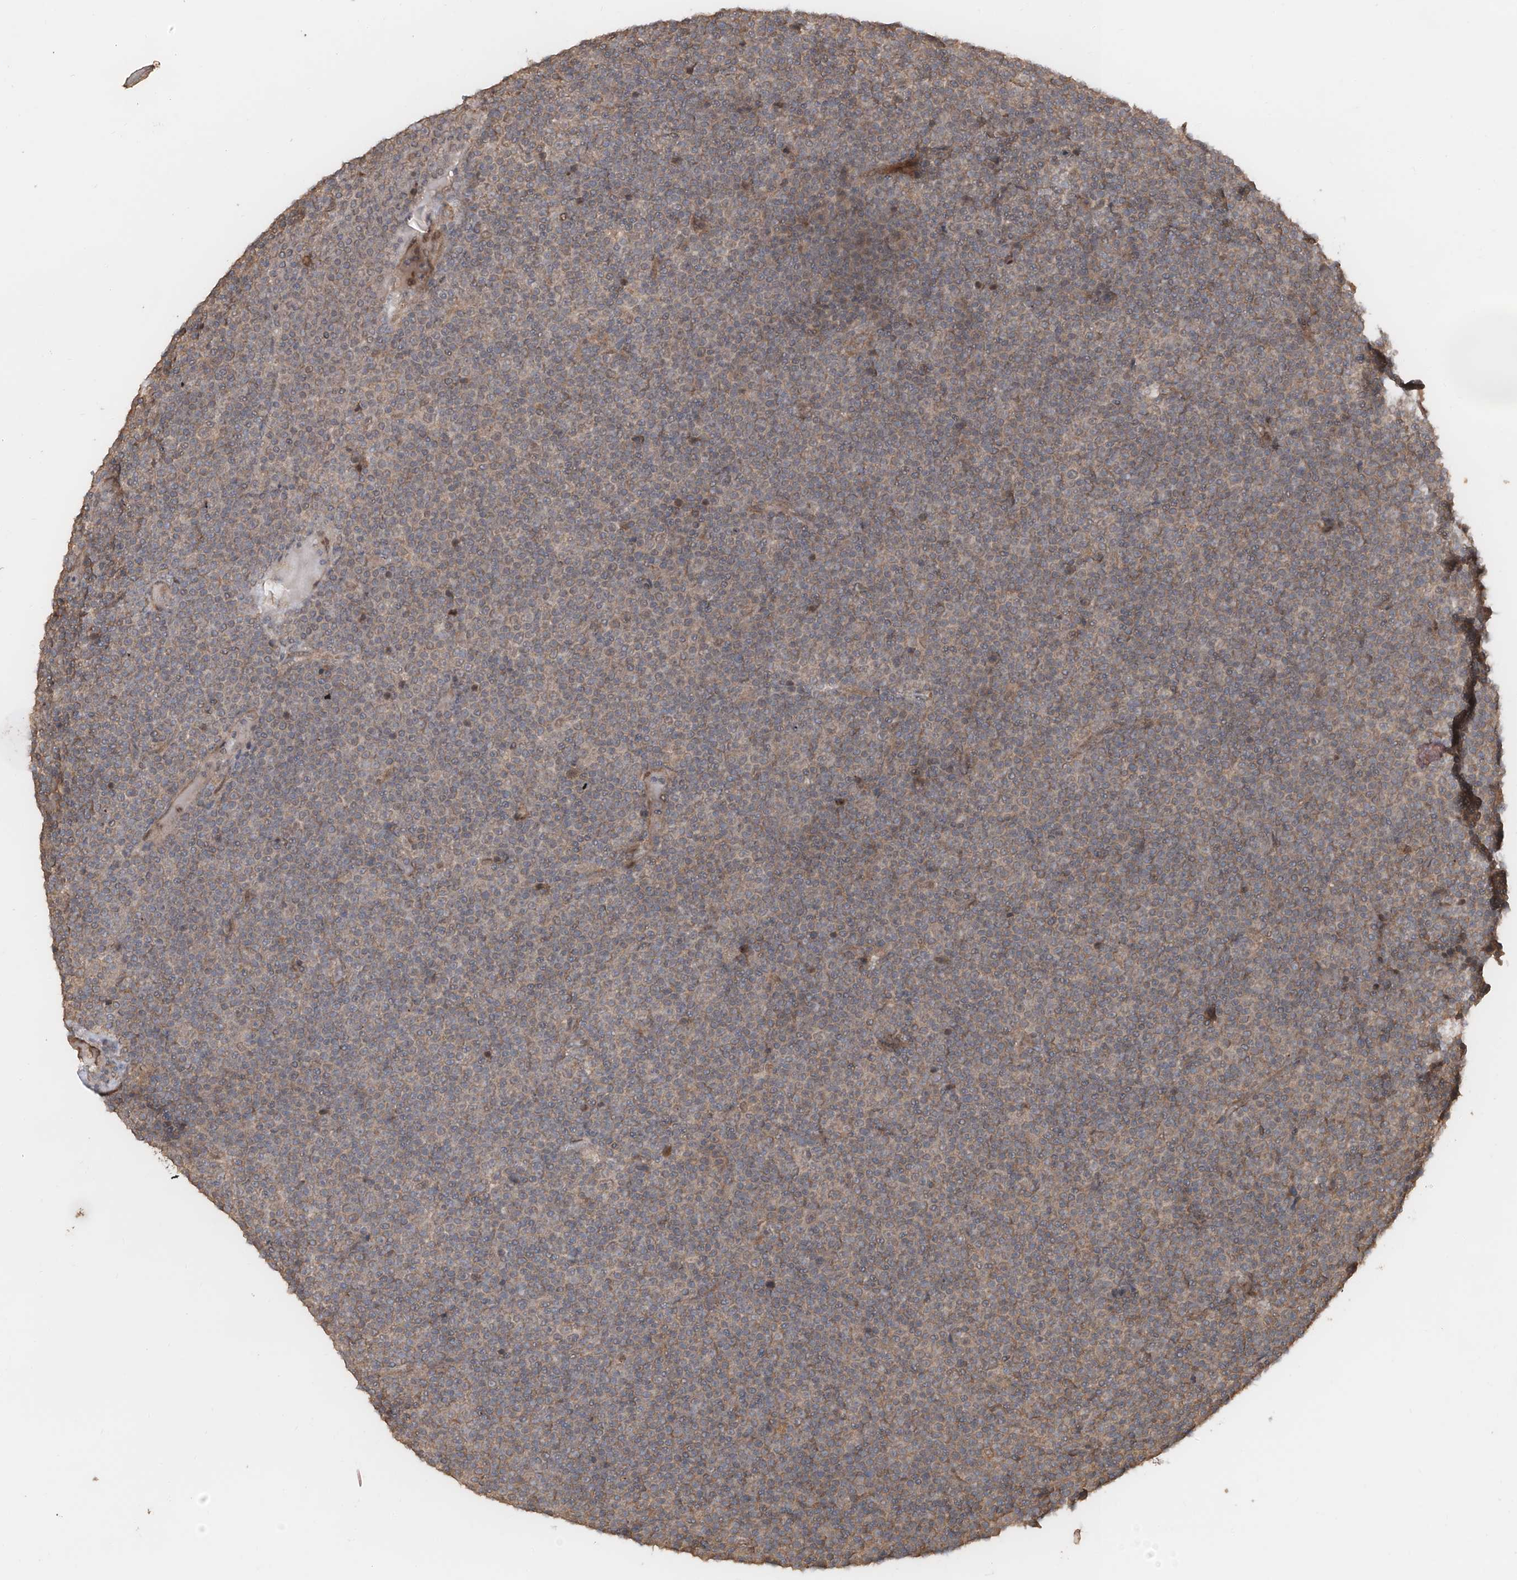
{"staining": {"intensity": "weak", "quantity": "25%-75%", "location": "cytoplasmic/membranous"}, "tissue": "lymphoma", "cell_type": "Tumor cells", "image_type": "cancer", "snomed": [{"axis": "morphology", "description": "Malignant lymphoma, non-Hodgkin's type, Low grade"}, {"axis": "topography", "description": "Lymph node"}], "caption": "Immunohistochemical staining of human lymphoma exhibits weak cytoplasmic/membranous protein expression in approximately 25%-75% of tumor cells.", "gene": "FAM135A", "patient": {"sex": "female", "age": 67}}